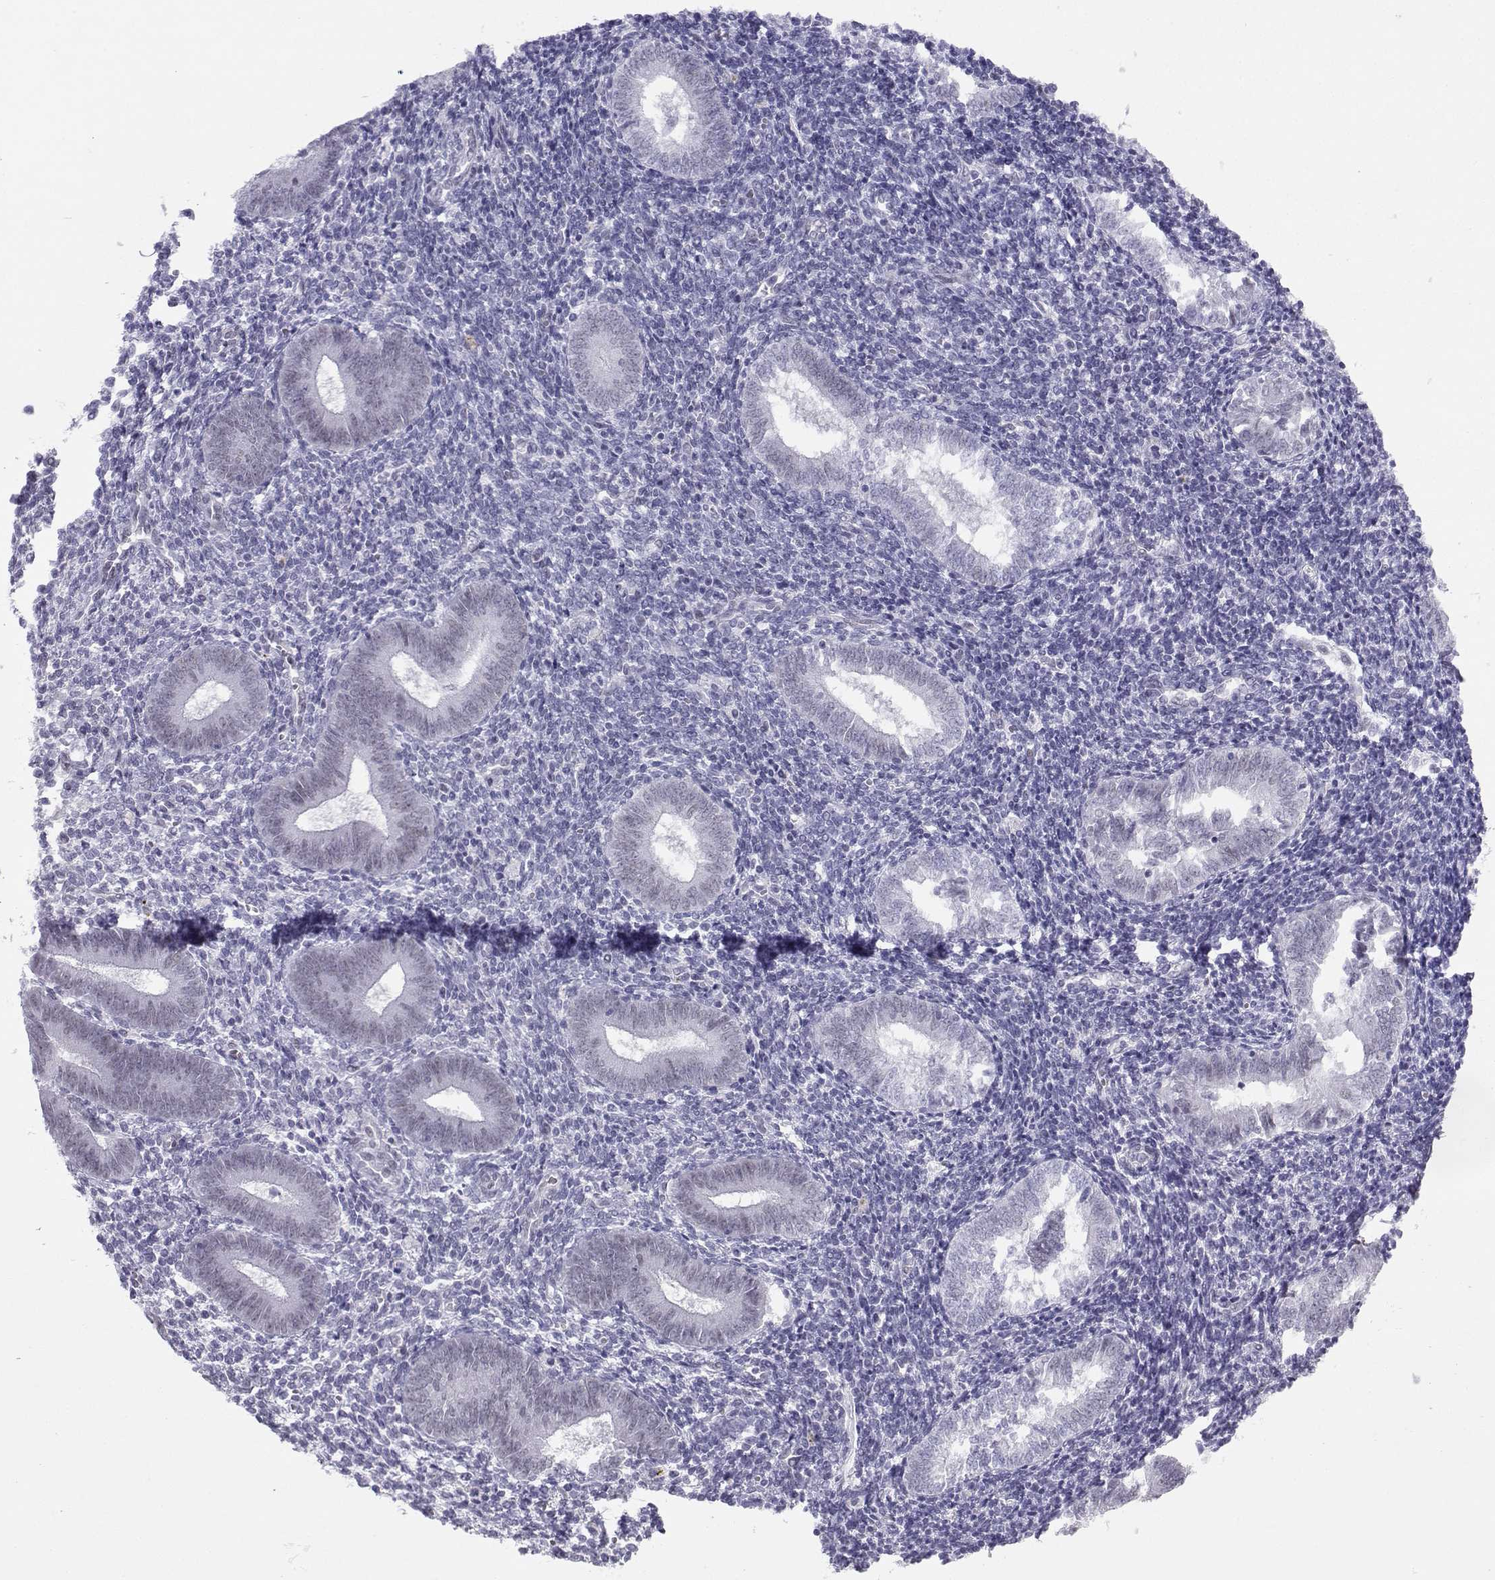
{"staining": {"intensity": "negative", "quantity": "none", "location": "none"}, "tissue": "endometrium", "cell_type": "Cells in endometrial stroma", "image_type": "normal", "snomed": [{"axis": "morphology", "description": "Normal tissue, NOS"}, {"axis": "topography", "description": "Endometrium"}], "caption": "Cells in endometrial stroma are negative for brown protein staining in normal endometrium. (DAB immunohistochemistry (IHC) visualized using brightfield microscopy, high magnification).", "gene": "LORICRIN", "patient": {"sex": "female", "age": 25}}